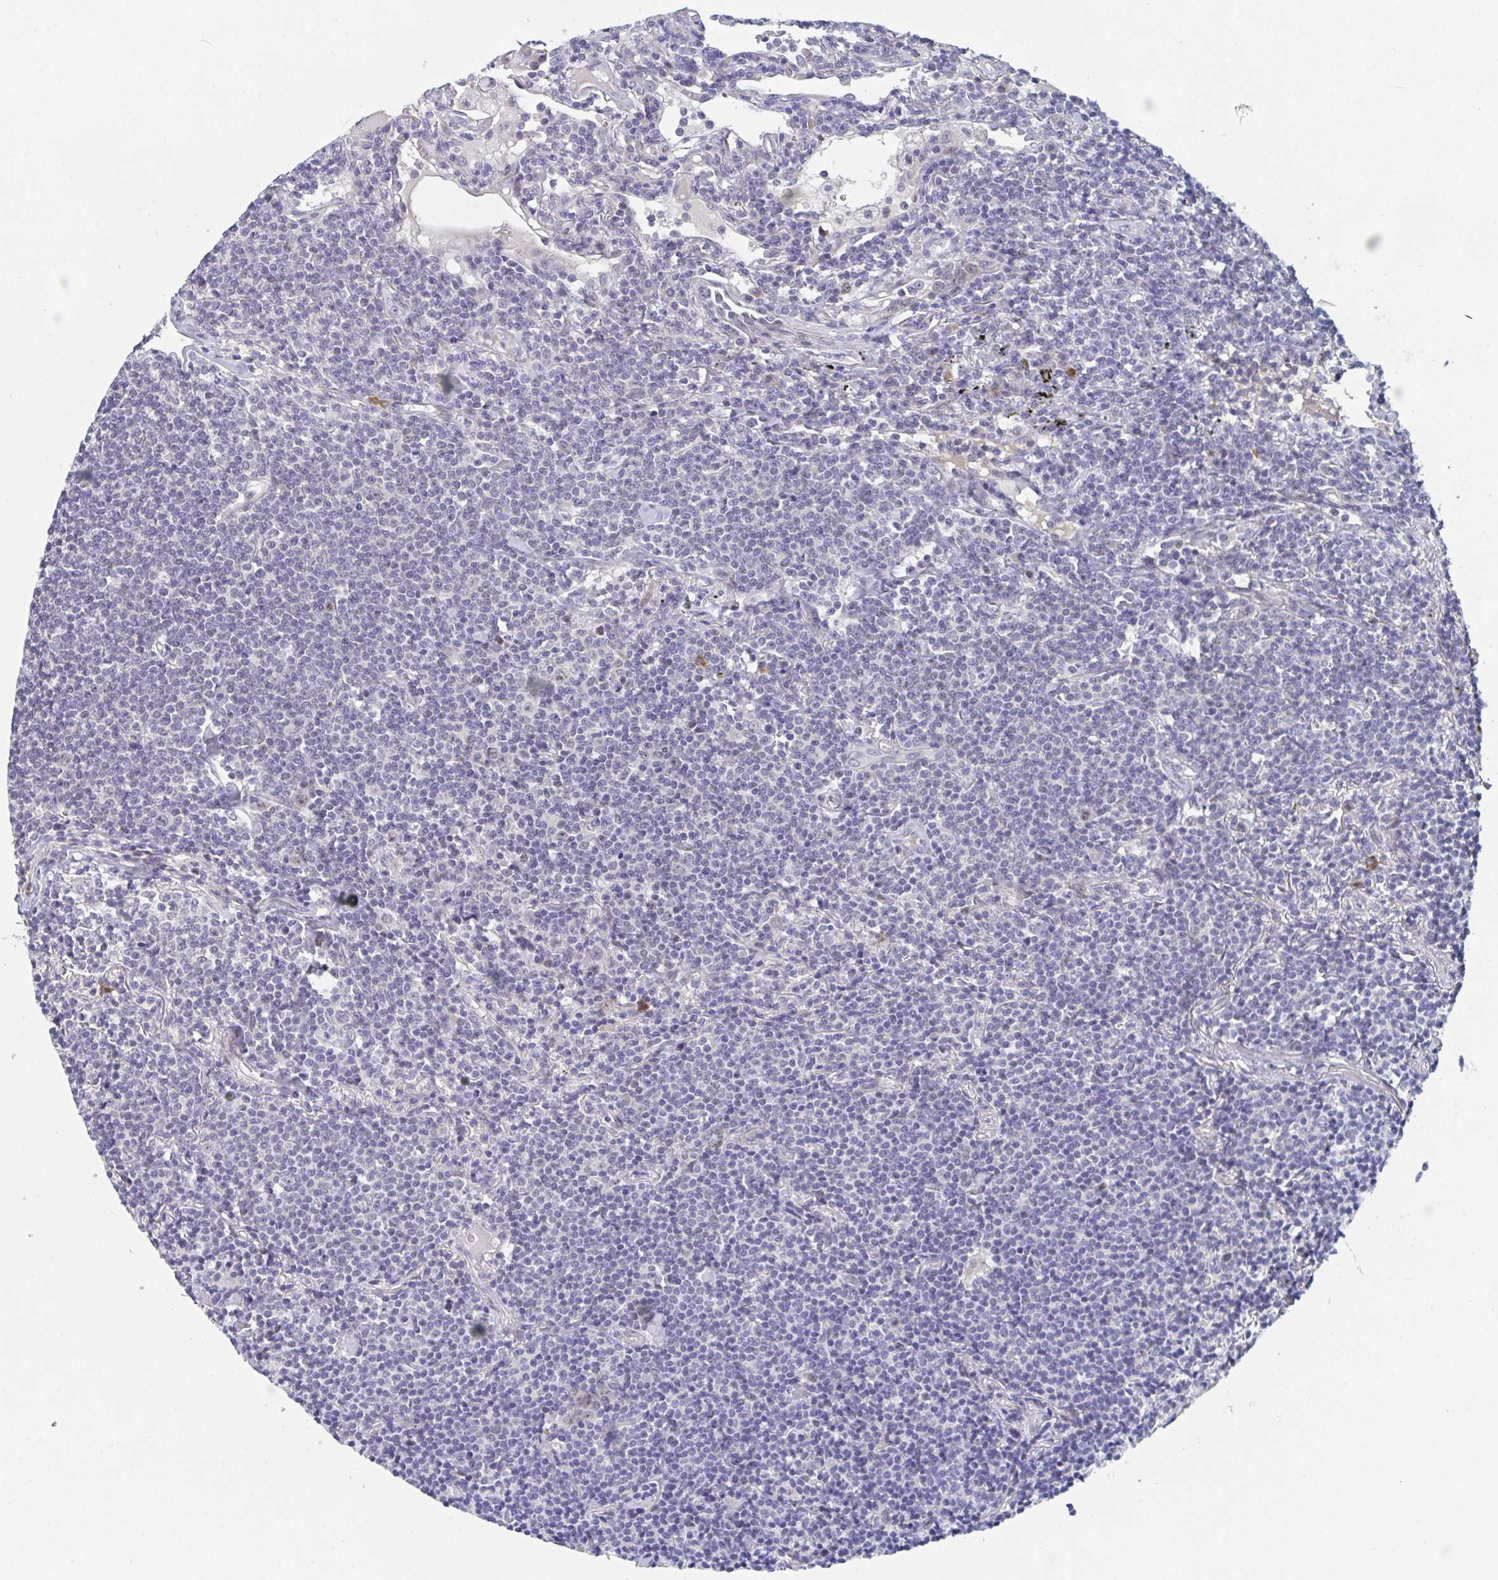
{"staining": {"intensity": "negative", "quantity": "none", "location": "none"}, "tissue": "lymphoma", "cell_type": "Tumor cells", "image_type": "cancer", "snomed": [{"axis": "morphology", "description": "Malignant lymphoma, non-Hodgkin's type, Low grade"}, {"axis": "topography", "description": "Lung"}], "caption": "The histopathology image exhibits no significant positivity in tumor cells of lymphoma.", "gene": "CENPT", "patient": {"sex": "female", "age": 71}}